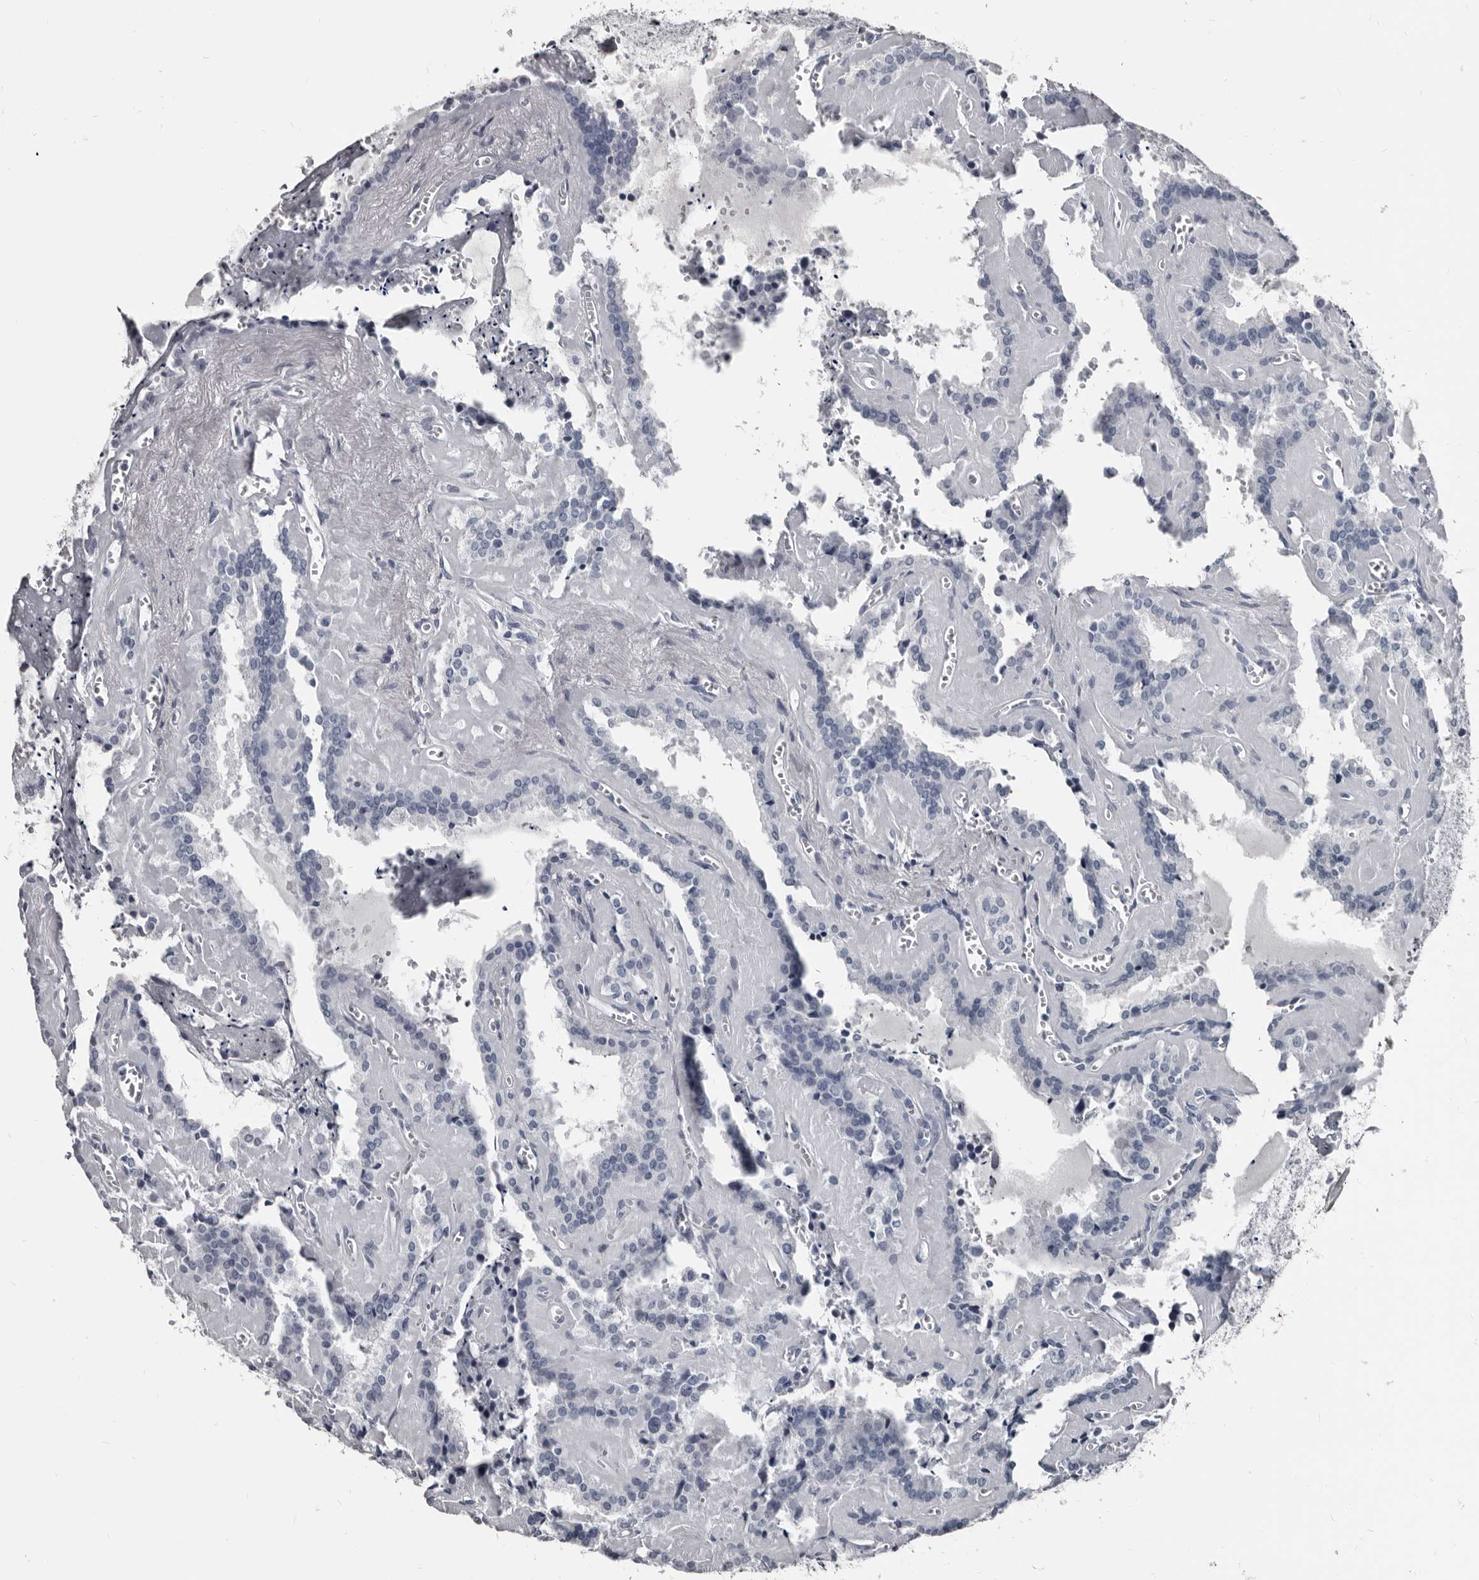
{"staining": {"intensity": "negative", "quantity": "none", "location": "none"}, "tissue": "seminal vesicle", "cell_type": "Glandular cells", "image_type": "normal", "snomed": [{"axis": "morphology", "description": "Normal tissue, NOS"}, {"axis": "topography", "description": "Prostate"}, {"axis": "topography", "description": "Seminal veicle"}], "caption": "IHC micrograph of unremarkable human seminal vesicle stained for a protein (brown), which shows no expression in glandular cells.", "gene": "GREB1", "patient": {"sex": "male", "age": 59}}